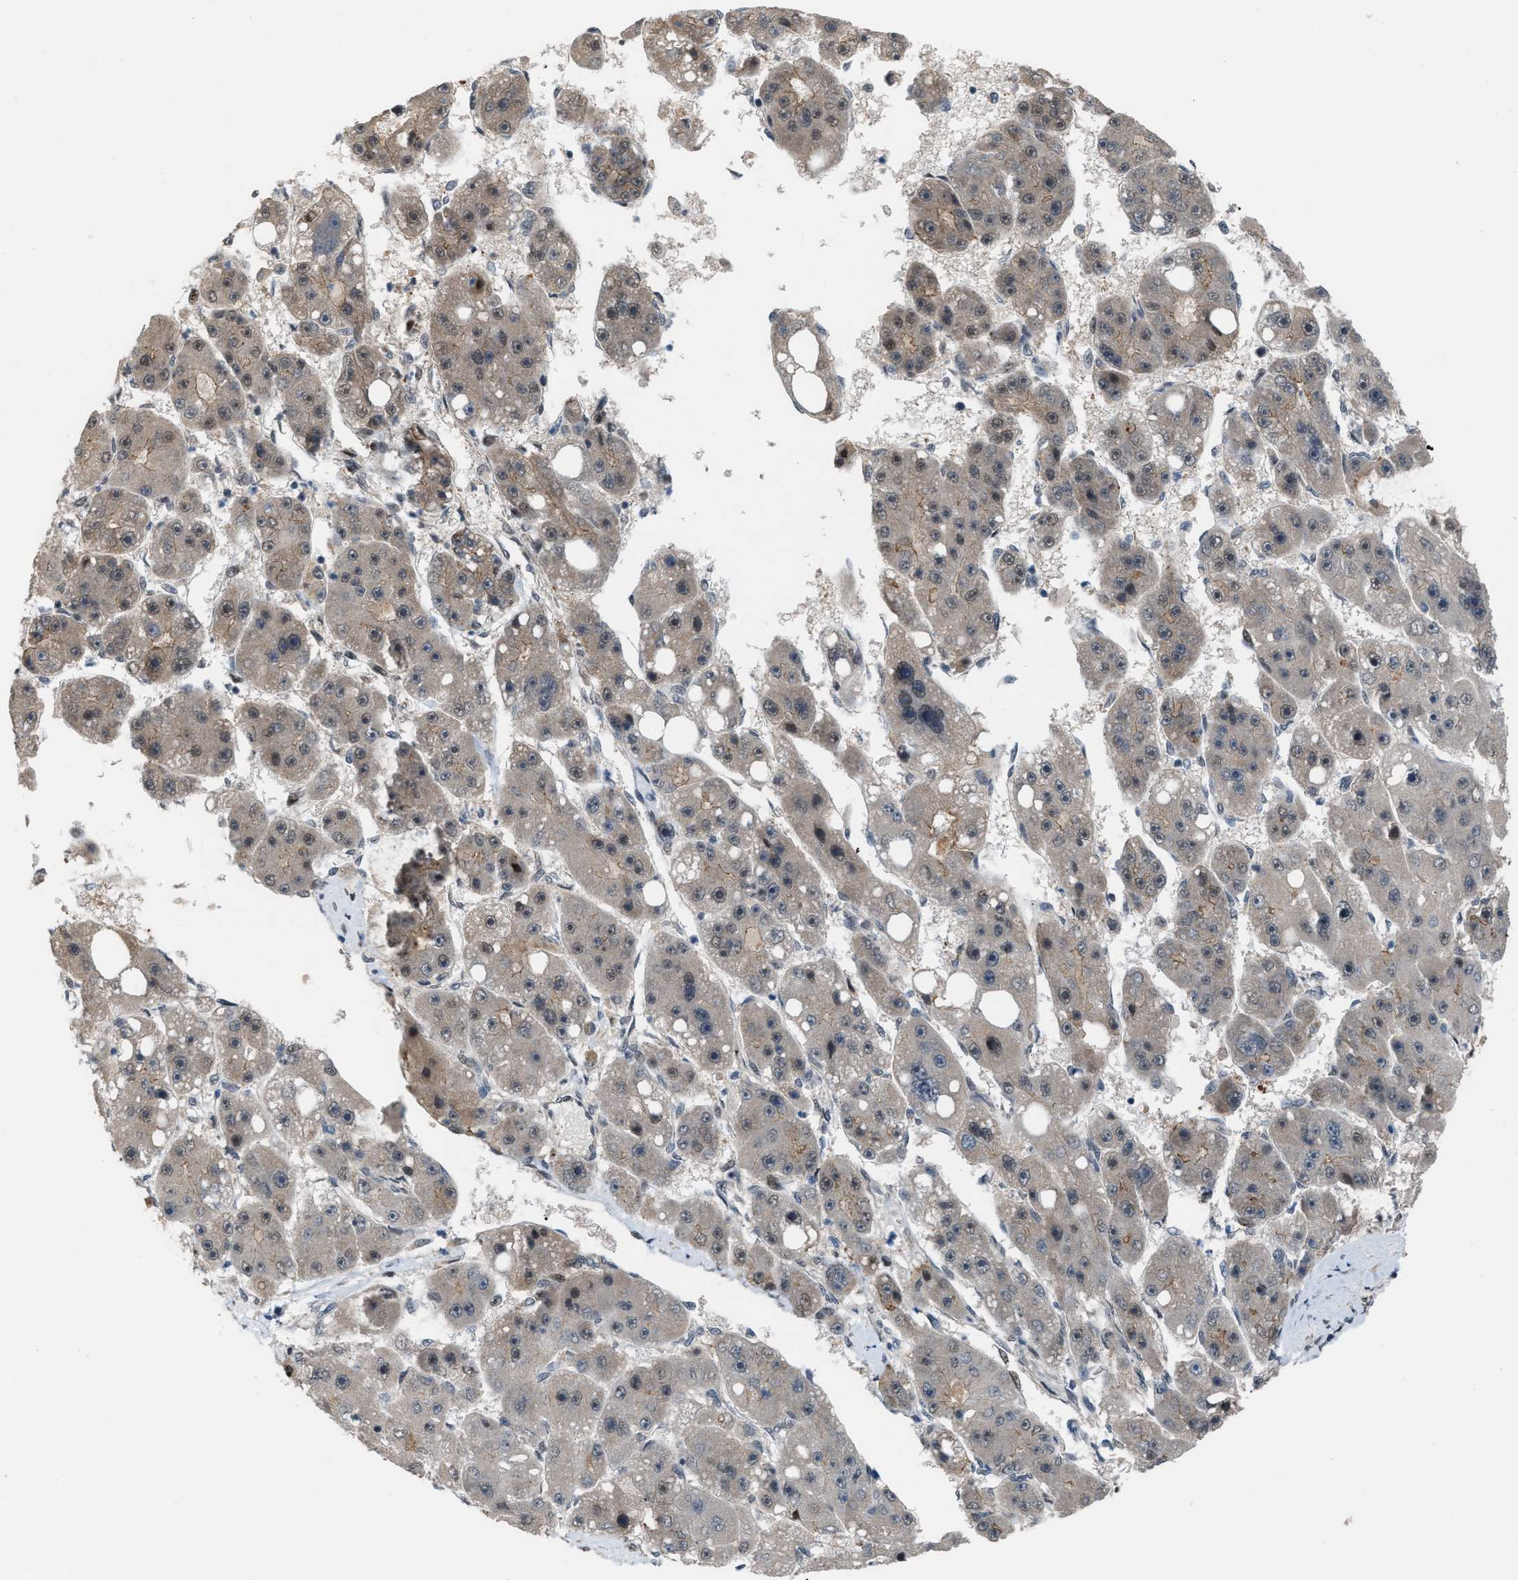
{"staining": {"intensity": "weak", "quantity": "<25%", "location": "cytoplasmic/membranous,nuclear"}, "tissue": "liver cancer", "cell_type": "Tumor cells", "image_type": "cancer", "snomed": [{"axis": "morphology", "description": "Carcinoma, Hepatocellular, NOS"}, {"axis": "topography", "description": "Liver"}], "caption": "Tumor cells show no significant expression in liver cancer.", "gene": "RFFL", "patient": {"sex": "female", "age": 61}}